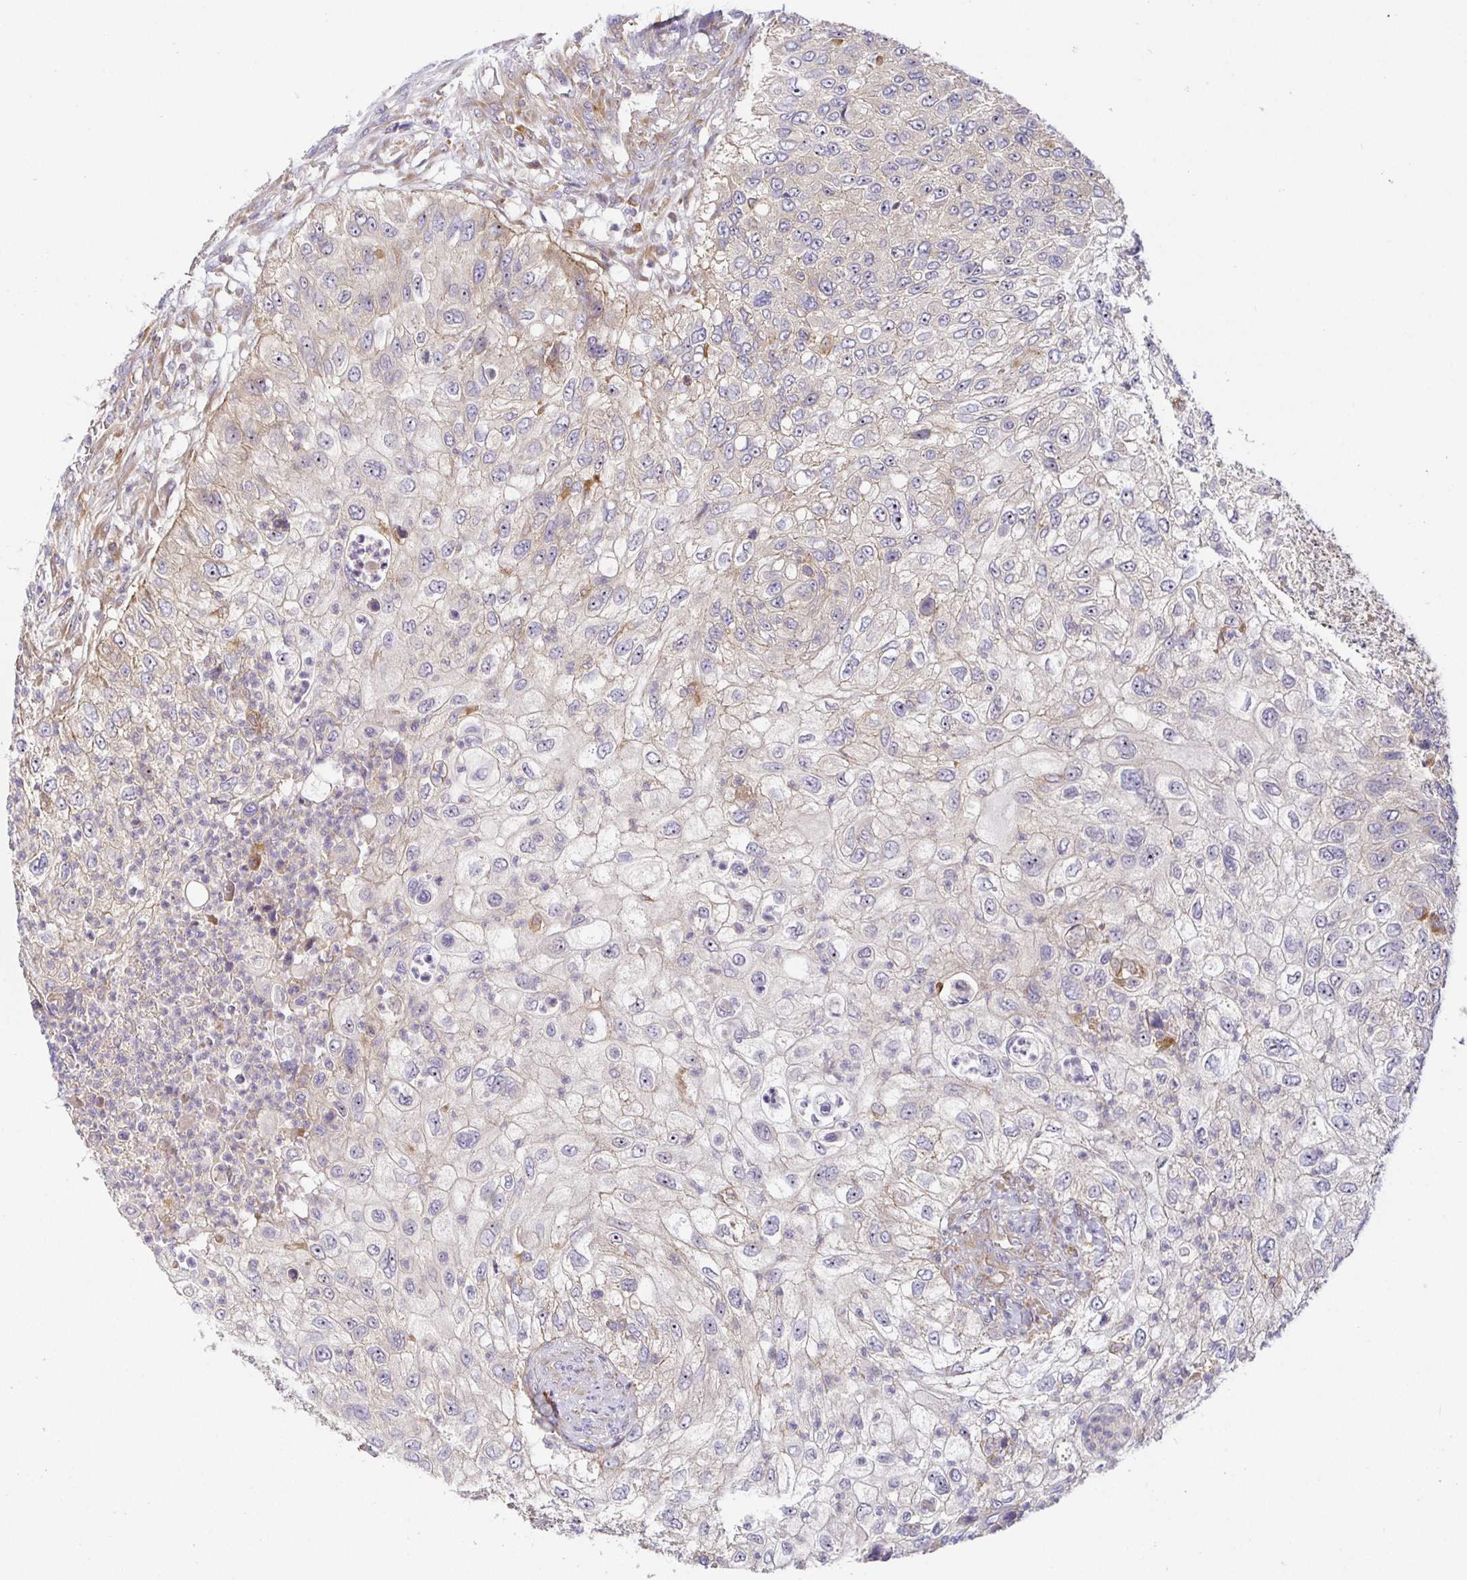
{"staining": {"intensity": "weak", "quantity": "<25%", "location": "cytoplasmic/membranous"}, "tissue": "urothelial cancer", "cell_type": "Tumor cells", "image_type": "cancer", "snomed": [{"axis": "morphology", "description": "Urothelial carcinoma, High grade"}, {"axis": "topography", "description": "Urinary bladder"}], "caption": "An immunohistochemistry (IHC) image of urothelial cancer is shown. There is no staining in tumor cells of urothelial cancer. (DAB (3,3'-diaminobenzidine) IHC with hematoxylin counter stain).", "gene": "SNX8", "patient": {"sex": "female", "age": 60}}